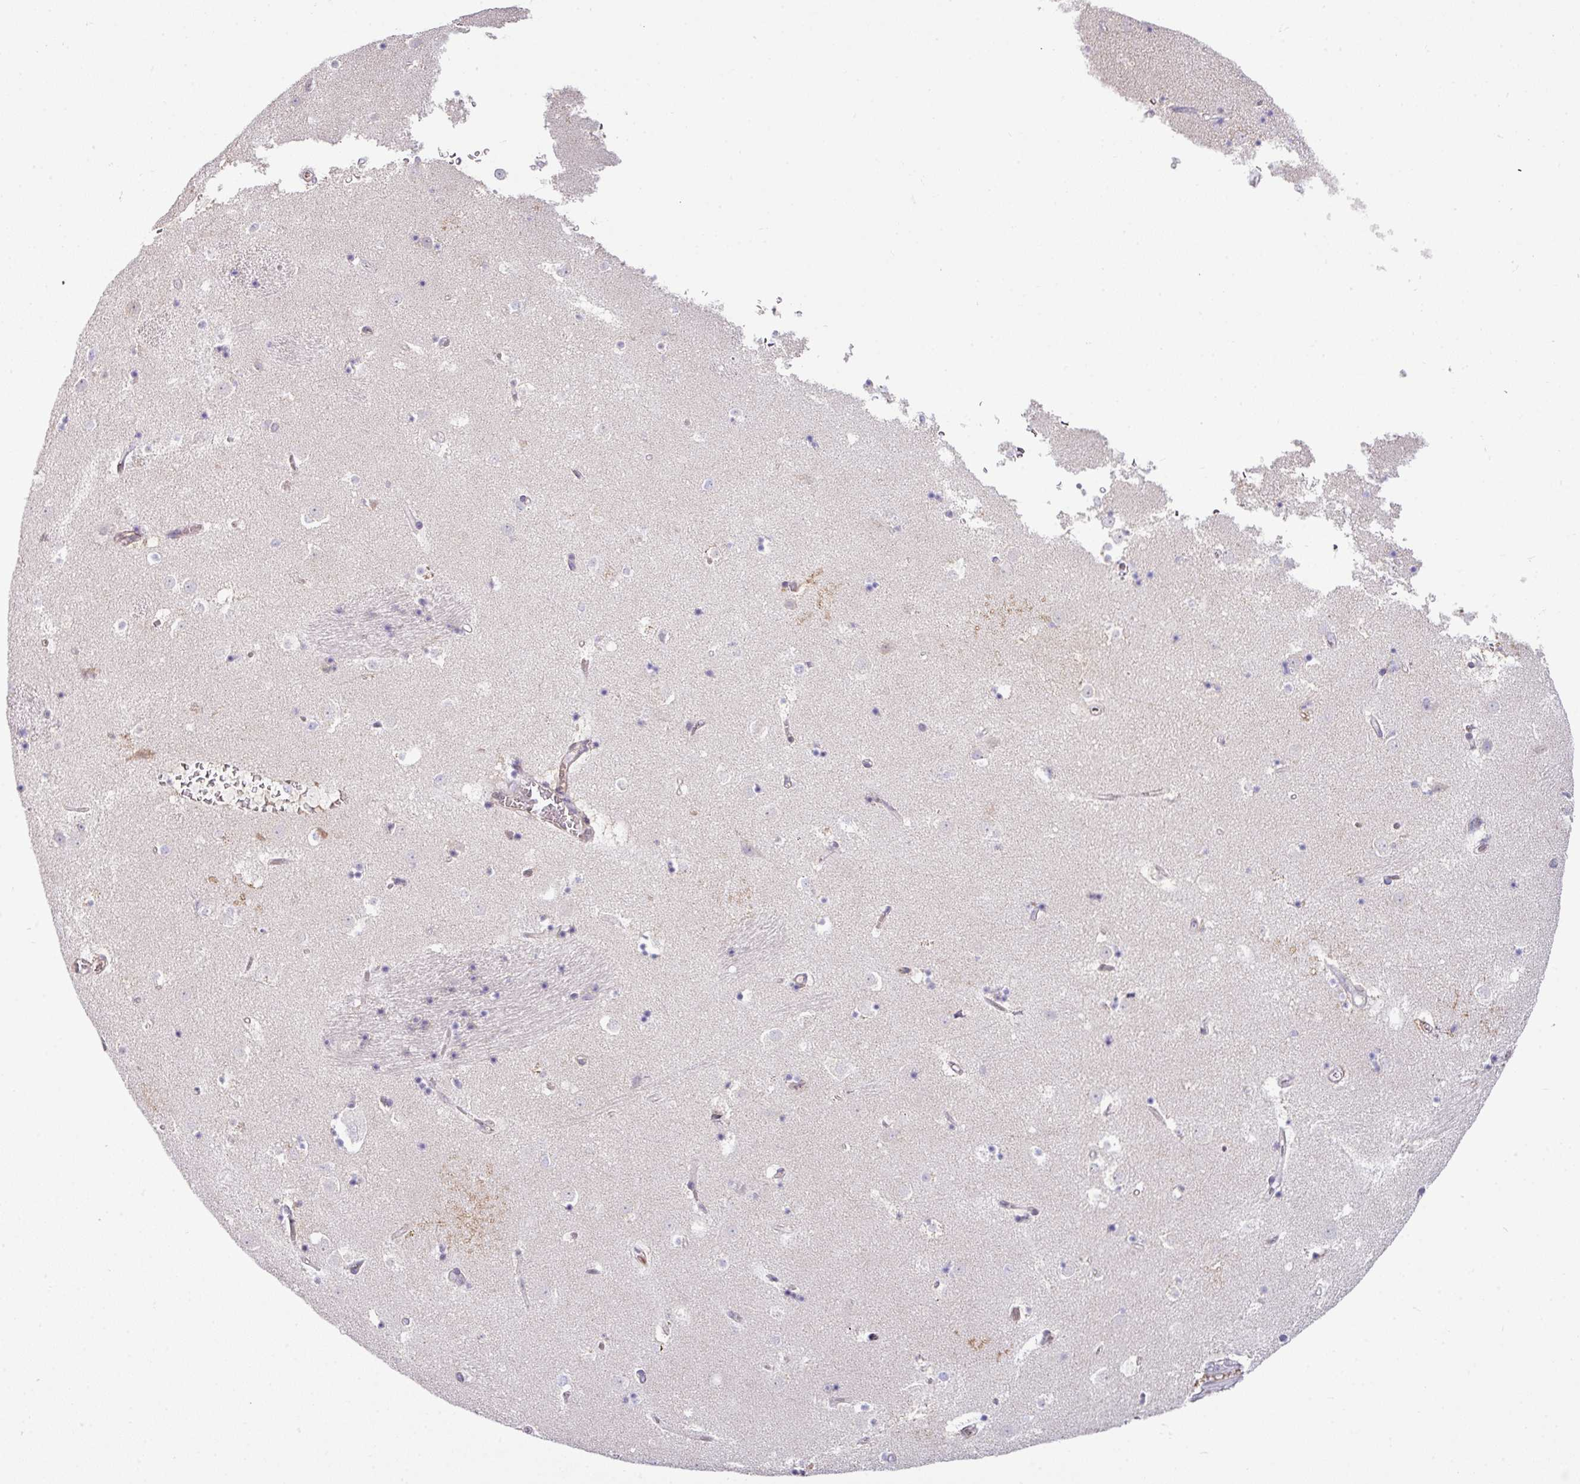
{"staining": {"intensity": "negative", "quantity": "none", "location": "none"}, "tissue": "caudate", "cell_type": "Glial cells", "image_type": "normal", "snomed": [{"axis": "morphology", "description": "Normal tissue, NOS"}, {"axis": "topography", "description": "Lateral ventricle wall"}], "caption": "A high-resolution micrograph shows immunohistochemistry staining of unremarkable caudate, which exhibits no significant expression in glial cells.", "gene": "SLAMF6", "patient": {"sex": "male", "age": 58}}